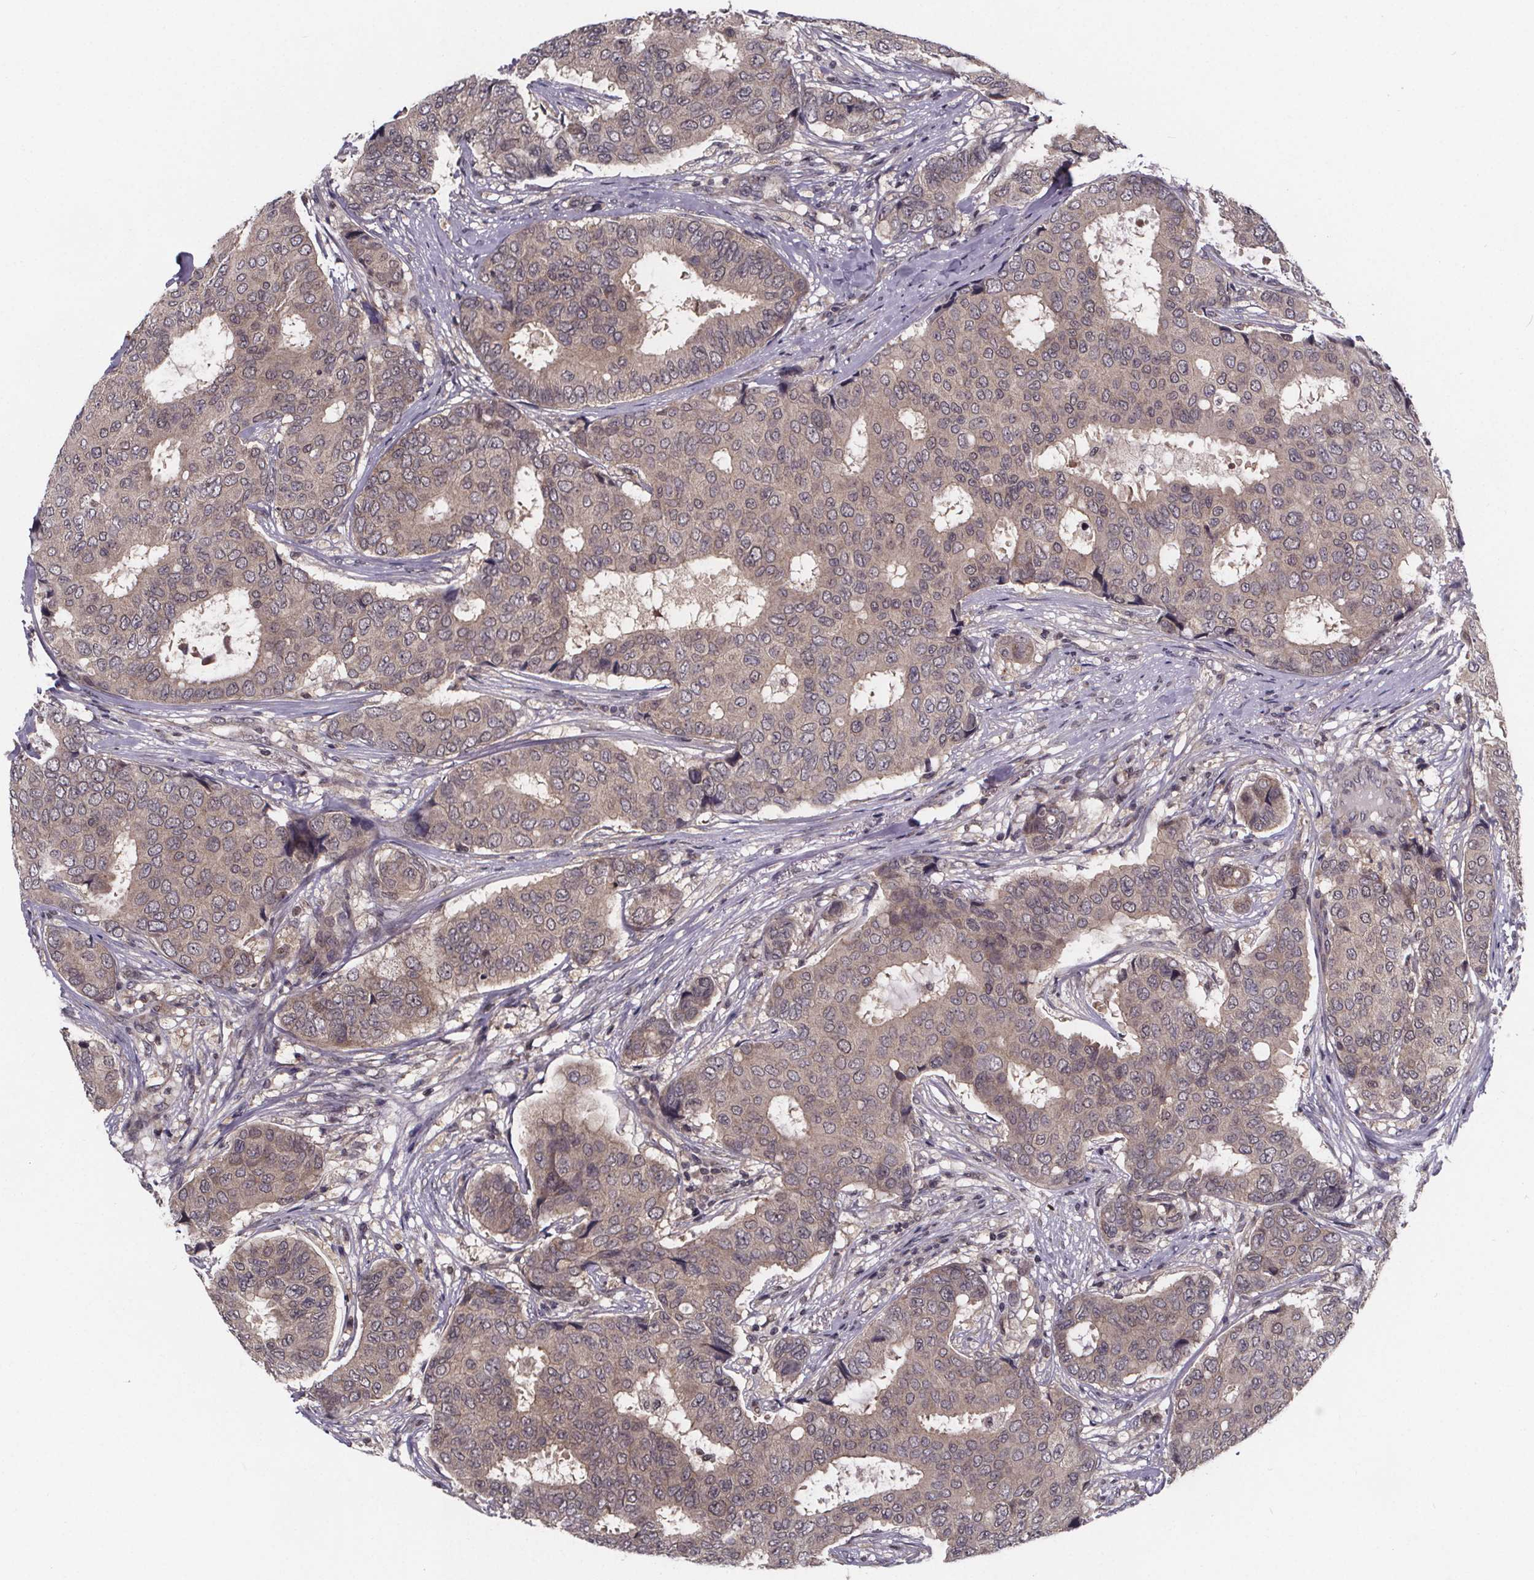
{"staining": {"intensity": "weak", "quantity": ">75%", "location": "cytoplasmic/membranous"}, "tissue": "breast cancer", "cell_type": "Tumor cells", "image_type": "cancer", "snomed": [{"axis": "morphology", "description": "Duct carcinoma"}, {"axis": "topography", "description": "Breast"}], "caption": "This photomicrograph shows IHC staining of breast cancer, with low weak cytoplasmic/membranous staining in about >75% of tumor cells.", "gene": "FN3KRP", "patient": {"sex": "female", "age": 75}}